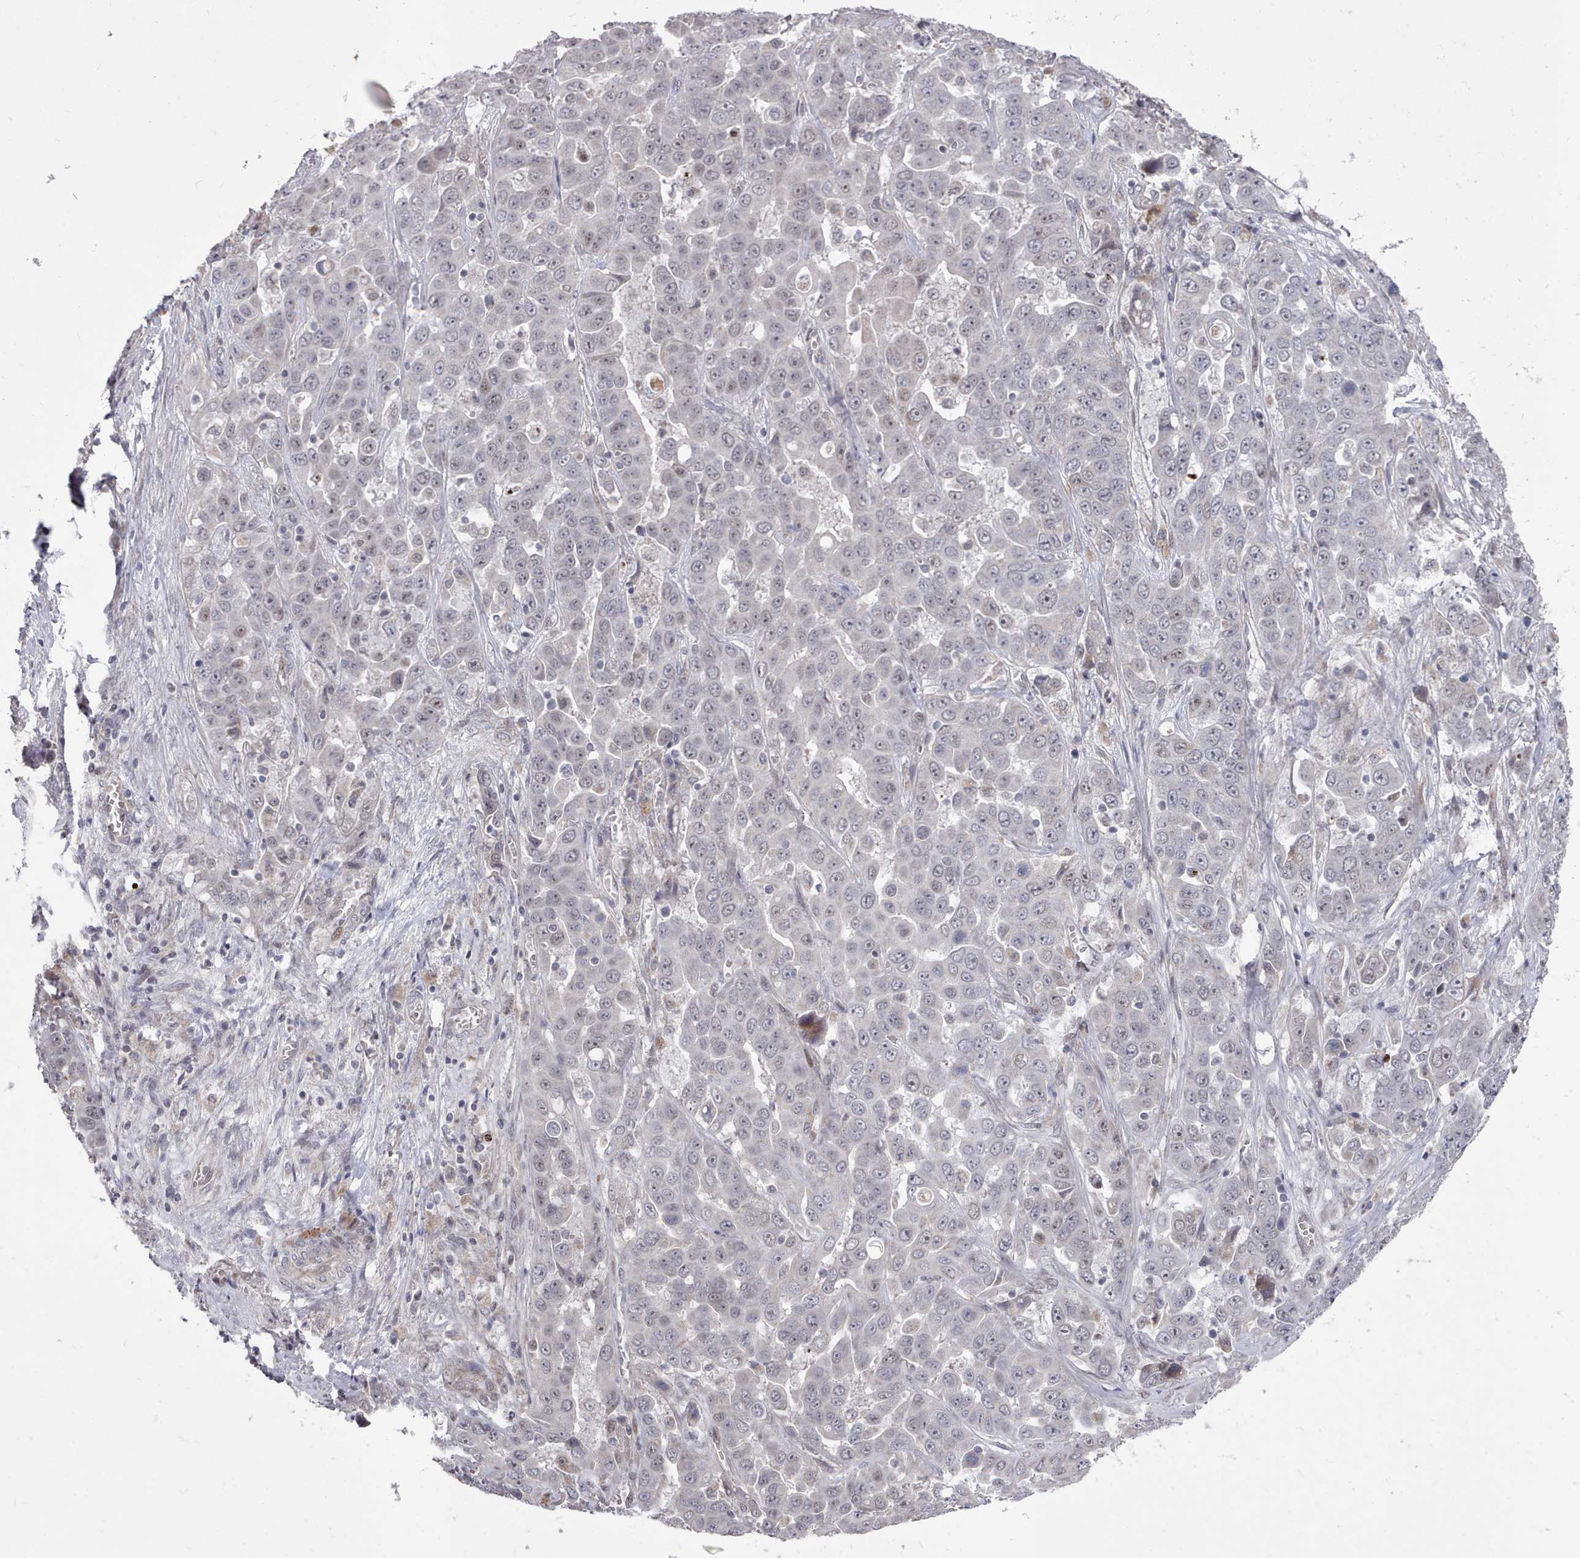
{"staining": {"intensity": "negative", "quantity": "none", "location": "none"}, "tissue": "liver cancer", "cell_type": "Tumor cells", "image_type": "cancer", "snomed": [{"axis": "morphology", "description": "Cholangiocarcinoma"}, {"axis": "topography", "description": "Liver"}], "caption": "DAB (3,3'-diaminobenzidine) immunohistochemical staining of liver cancer demonstrates no significant expression in tumor cells. (Brightfield microscopy of DAB (3,3'-diaminobenzidine) IHC at high magnification).", "gene": "CPSF4", "patient": {"sex": "female", "age": 52}}